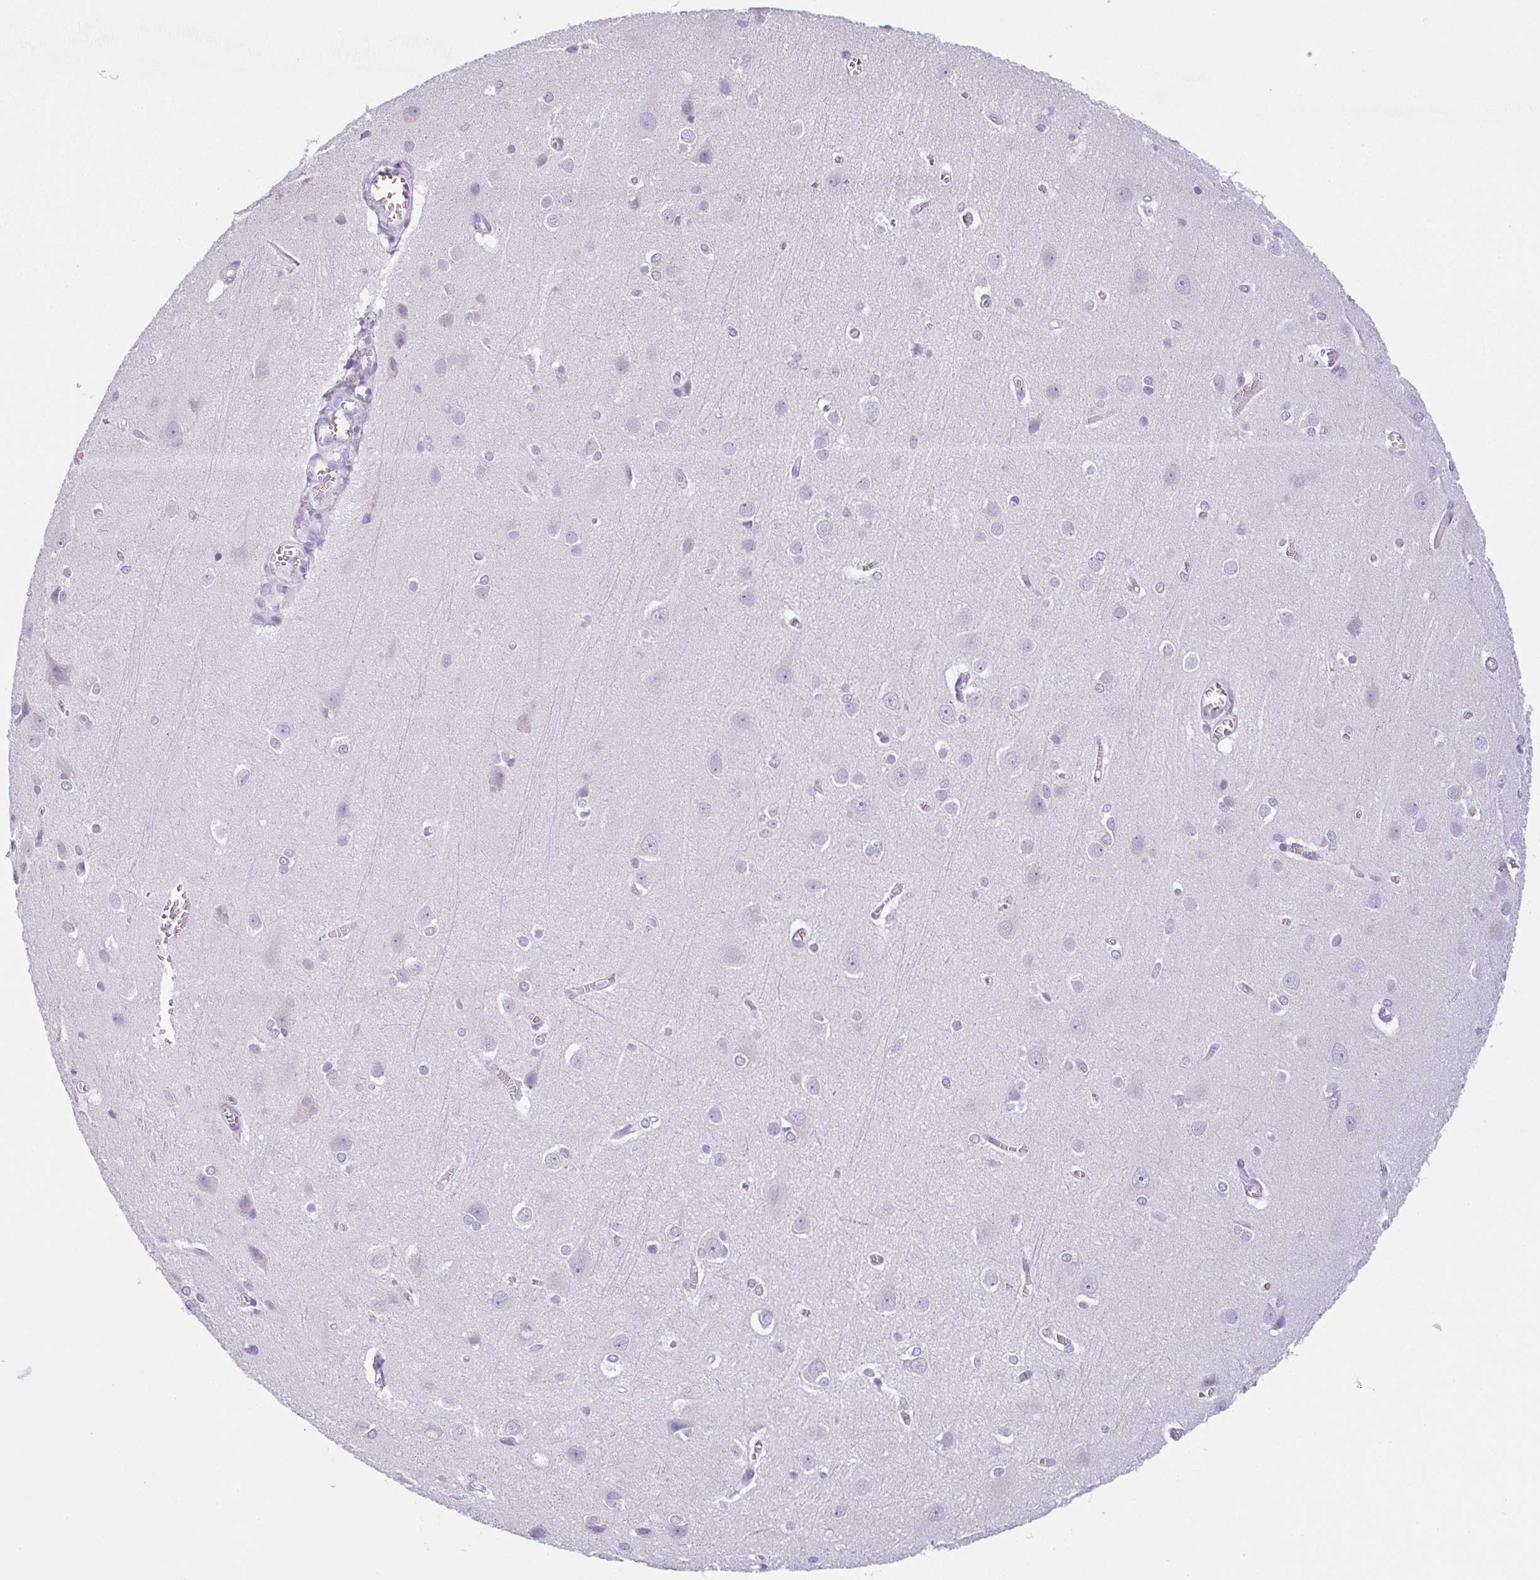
{"staining": {"intensity": "negative", "quantity": "none", "location": "none"}, "tissue": "cerebral cortex", "cell_type": "Endothelial cells", "image_type": "normal", "snomed": [{"axis": "morphology", "description": "Normal tissue, NOS"}, {"axis": "topography", "description": "Cerebral cortex"}], "caption": "Endothelial cells are negative for brown protein staining in normal cerebral cortex. The staining is performed using DAB brown chromogen with nuclei counter-stained in using hematoxylin.", "gene": "LPAR4", "patient": {"sex": "male", "age": 37}}